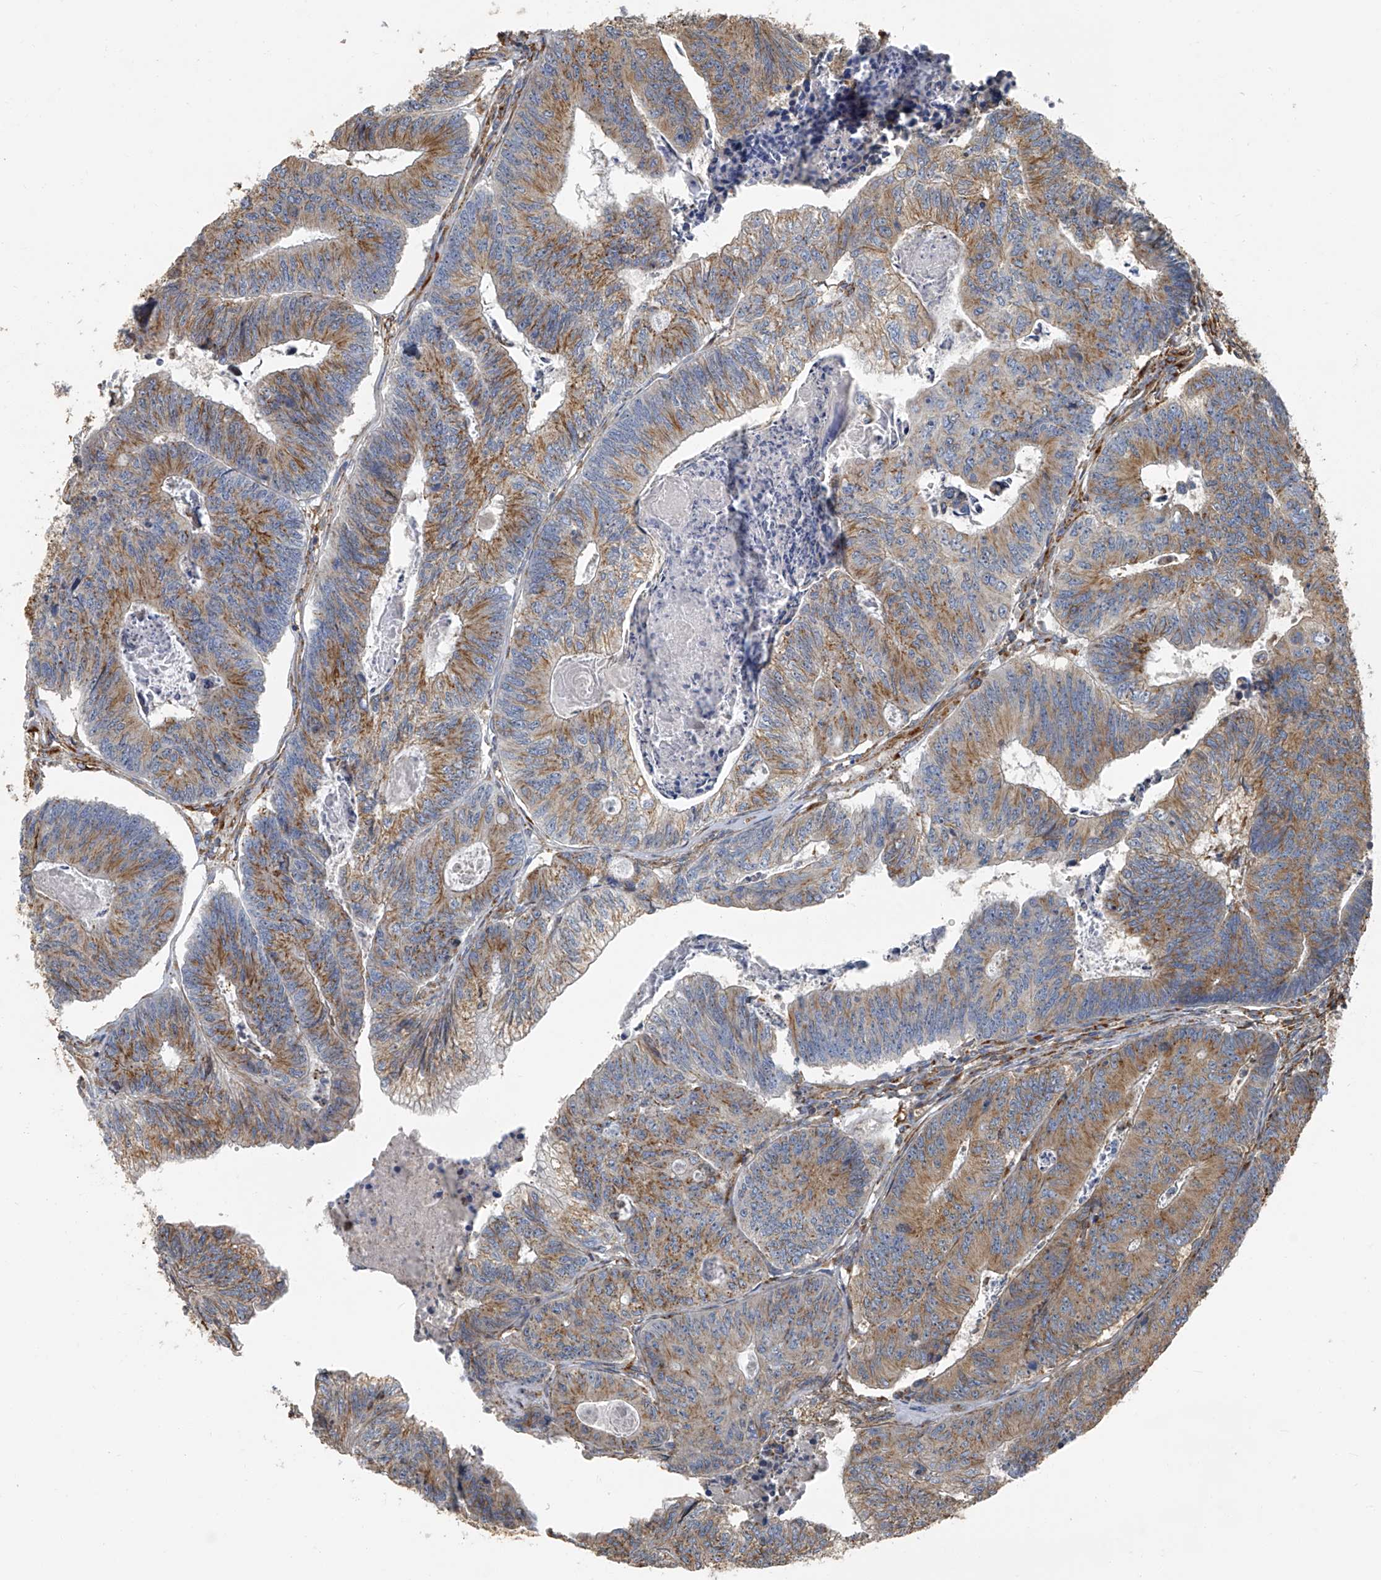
{"staining": {"intensity": "moderate", "quantity": ">75%", "location": "cytoplasmic/membranous"}, "tissue": "colorectal cancer", "cell_type": "Tumor cells", "image_type": "cancer", "snomed": [{"axis": "morphology", "description": "Adenocarcinoma, NOS"}, {"axis": "topography", "description": "Colon"}], "caption": "The image exhibits a brown stain indicating the presence of a protein in the cytoplasmic/membranous of tumor cells in adenocarcinoma (colorectal).", "gene": "SEPTIN7", "patient": {"sex": "female", "age": 67}}